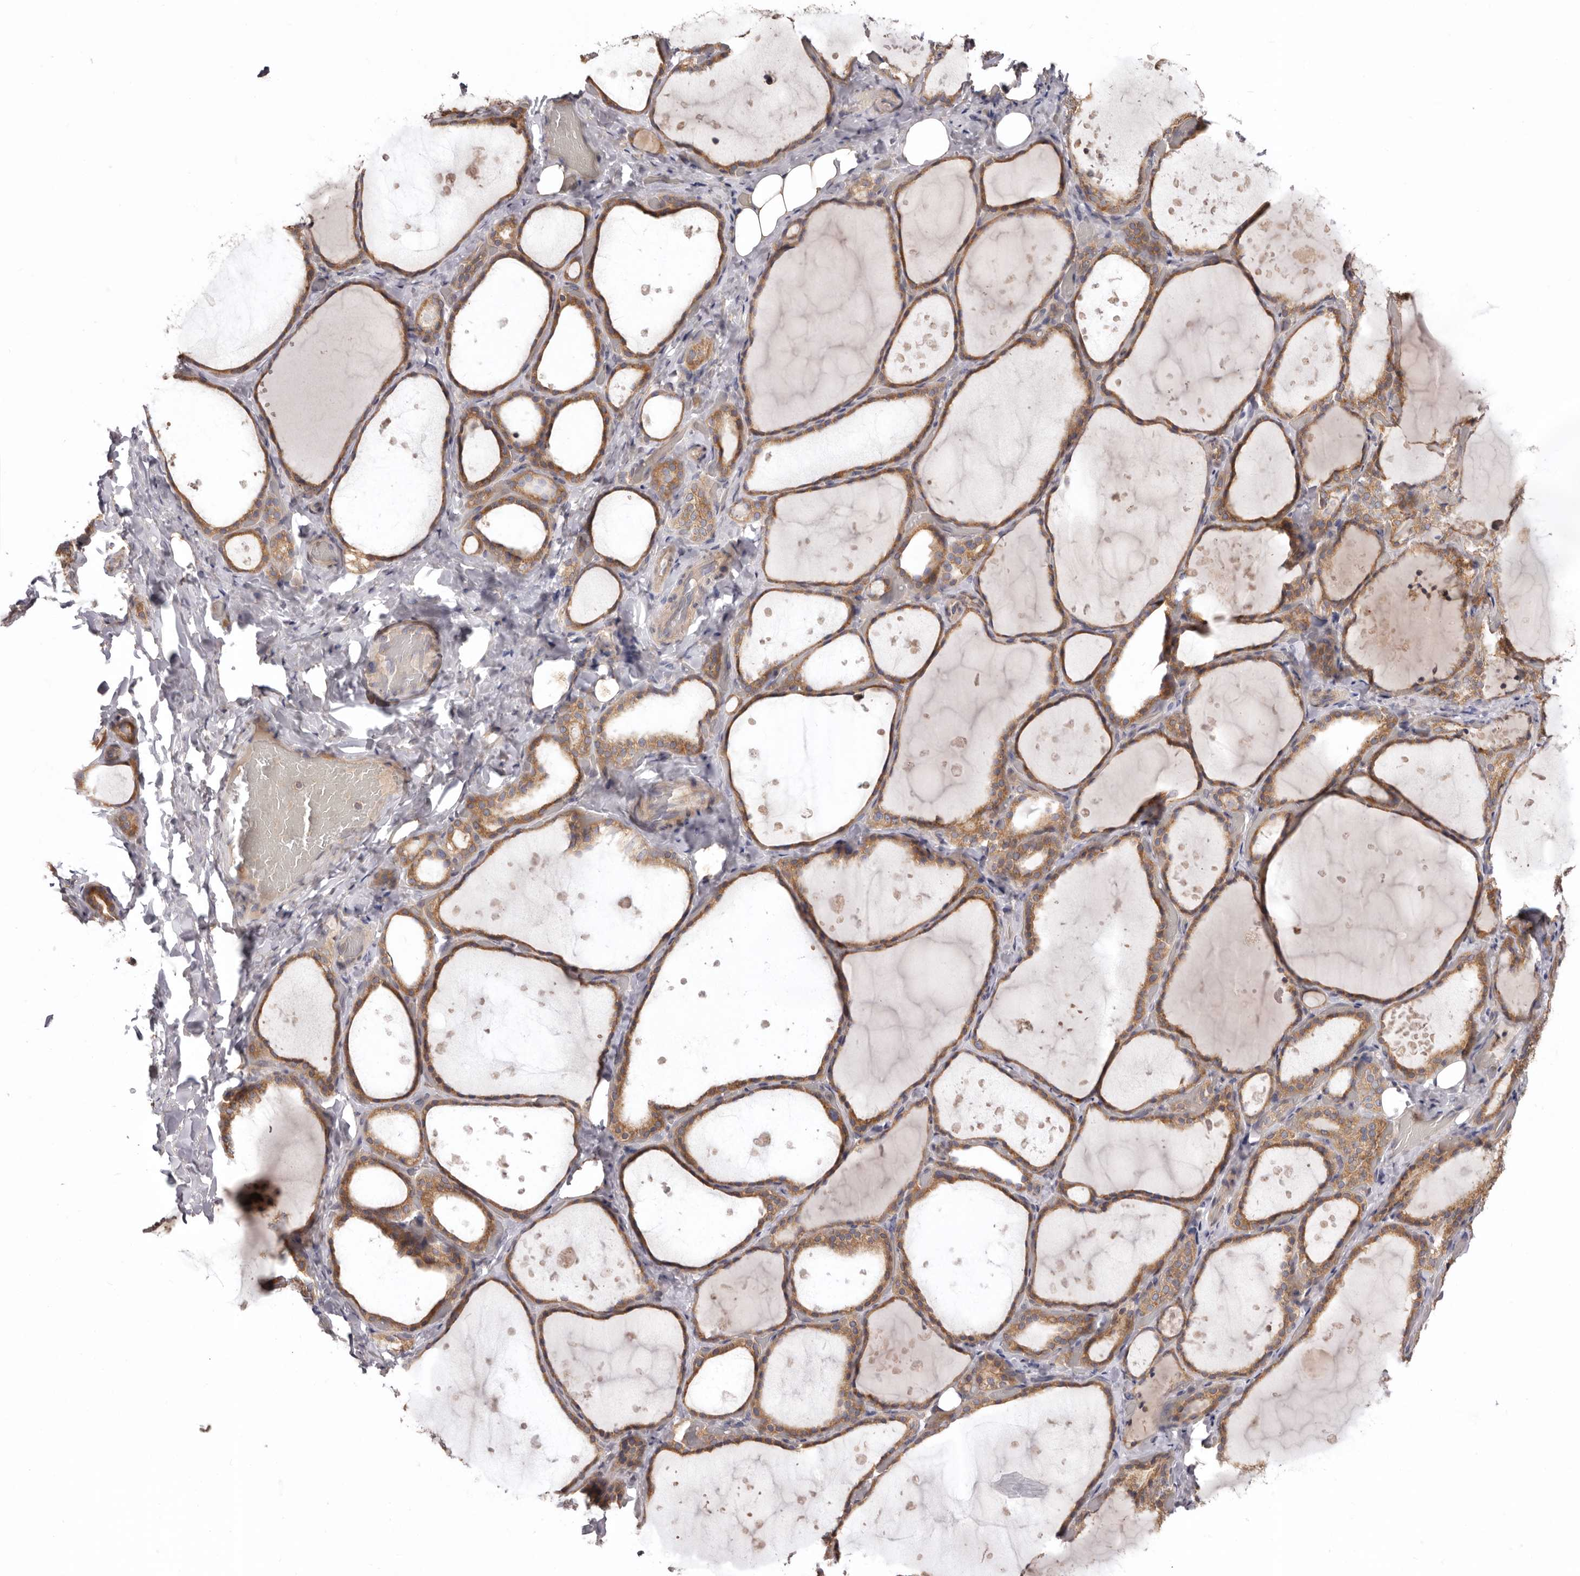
{"staining": {"intensity": "moderate", "quantity": ">75%", "location": "cytoplasmic/membranous"}, "tissue": "thyroid gland", "cell_type": "Glandular cells", "image_type": "normal", "snomed": [{"axis": "morphology", "description": "Normal tissue, NOS"}, {"axis": "topography", "description": "Thyroid gland"}], "caption": "DAB (3,3'-diaminobenzidine) immunohistochemical staining of benign human thyroid gland reveals moderate cytoplasmic/membranous protein staining in approximately >75% of glandular cells.", "gene": "TMUB1", "patient": {"sex": "female", "age": 44}}